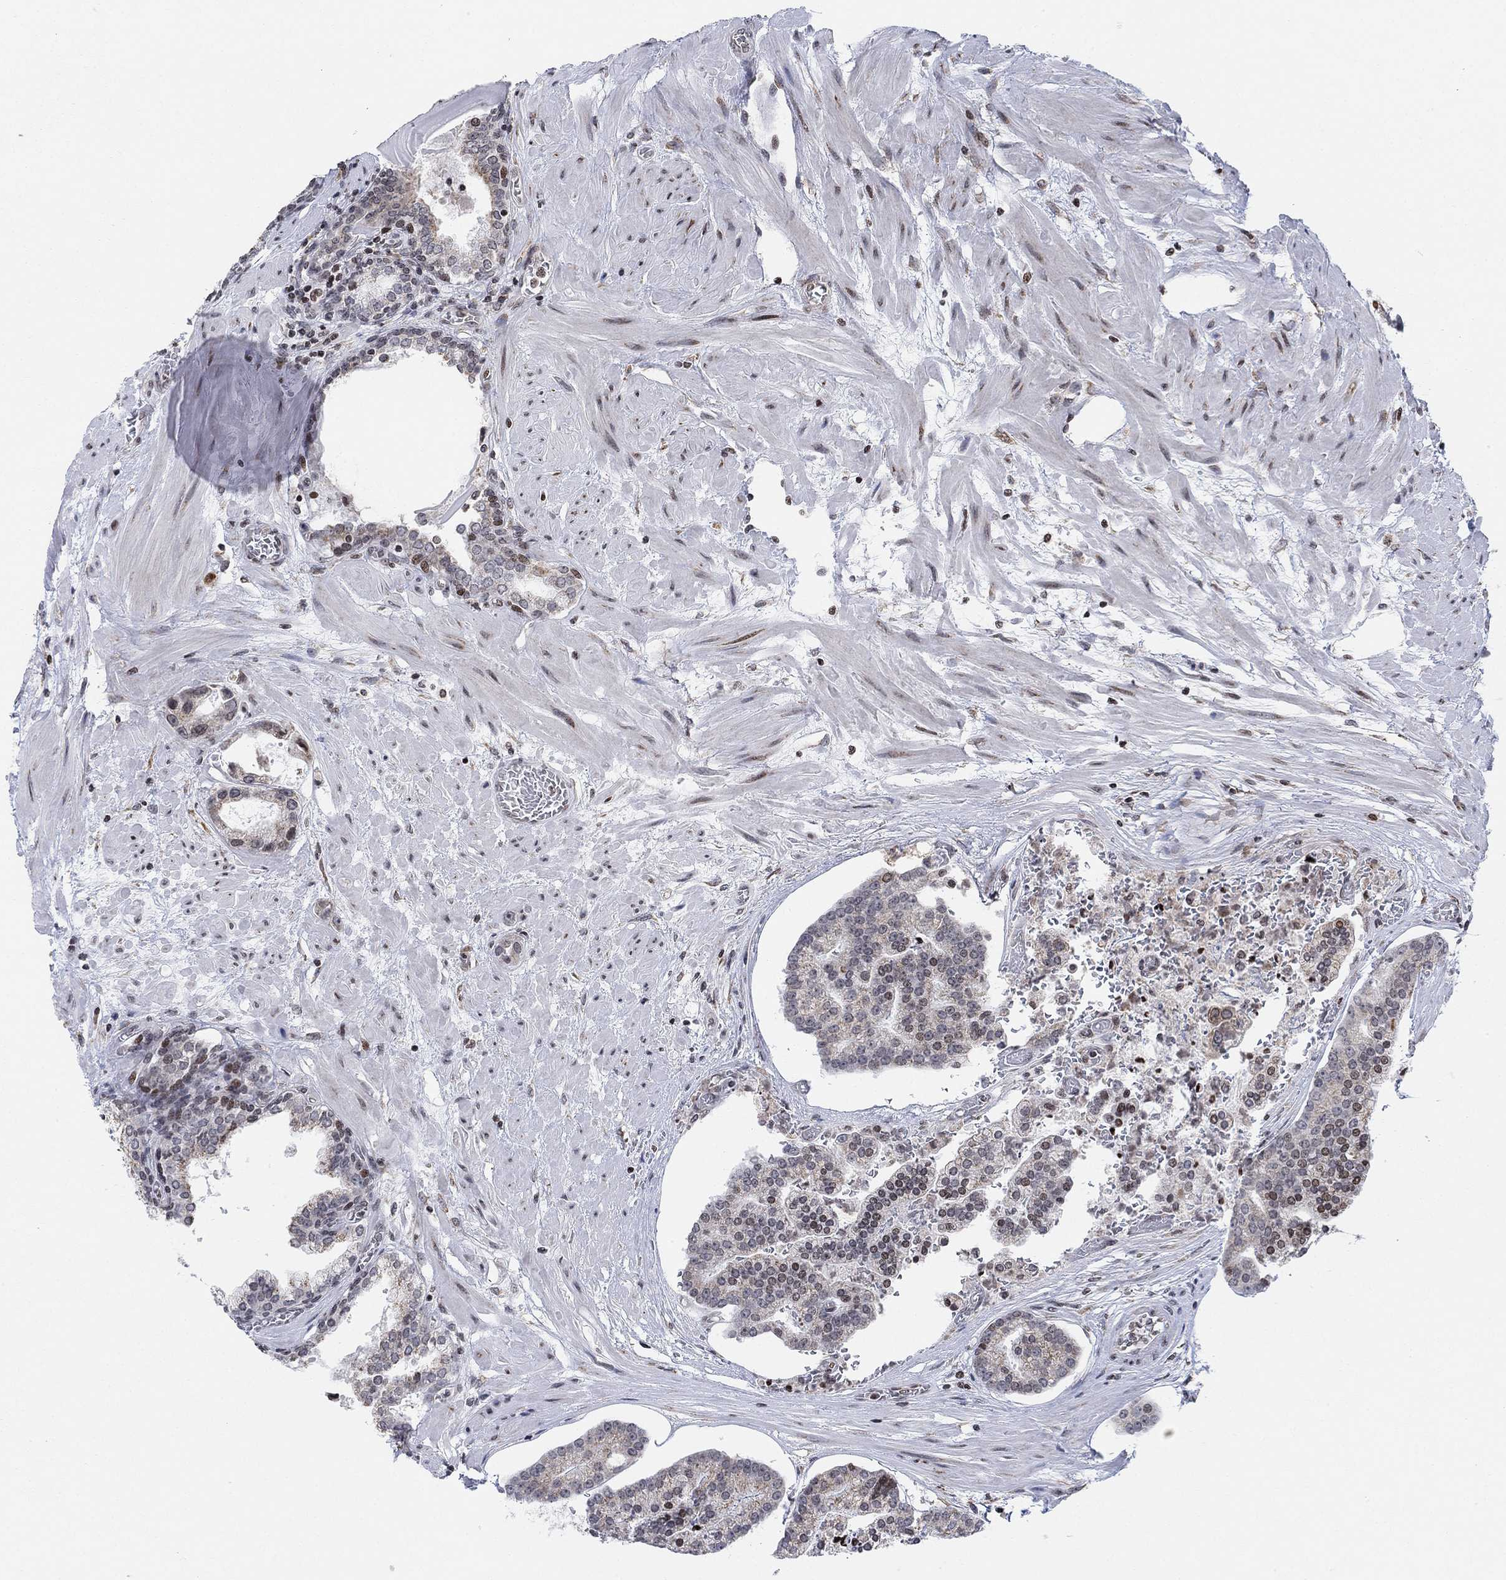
{"staining": {"intensity": "weak", "quantity": "<25%", "location": "nuclear"}, "tissue": "prostate cancer", "cell_type": "Tumor cells", "image_type": "cancer", "snomed": [{"axis": "morphology", "description": "Adenocarcinoma, NOS"}, {"axis": "topography", "description": "Prostate and seminal vesicle, NOS"}, {"axis": "topography", "description": "Prostate"}], "caption": "This histopathology image is of prostate cancer (adenocarcinoma) stained with immunohistochemistry to label a protein in brown with the nuclei are counter-stained blue. There is no positivity in tumor cells.", "gene": "ABHD14A", "patient": {"sex": "male", "age": 44}}